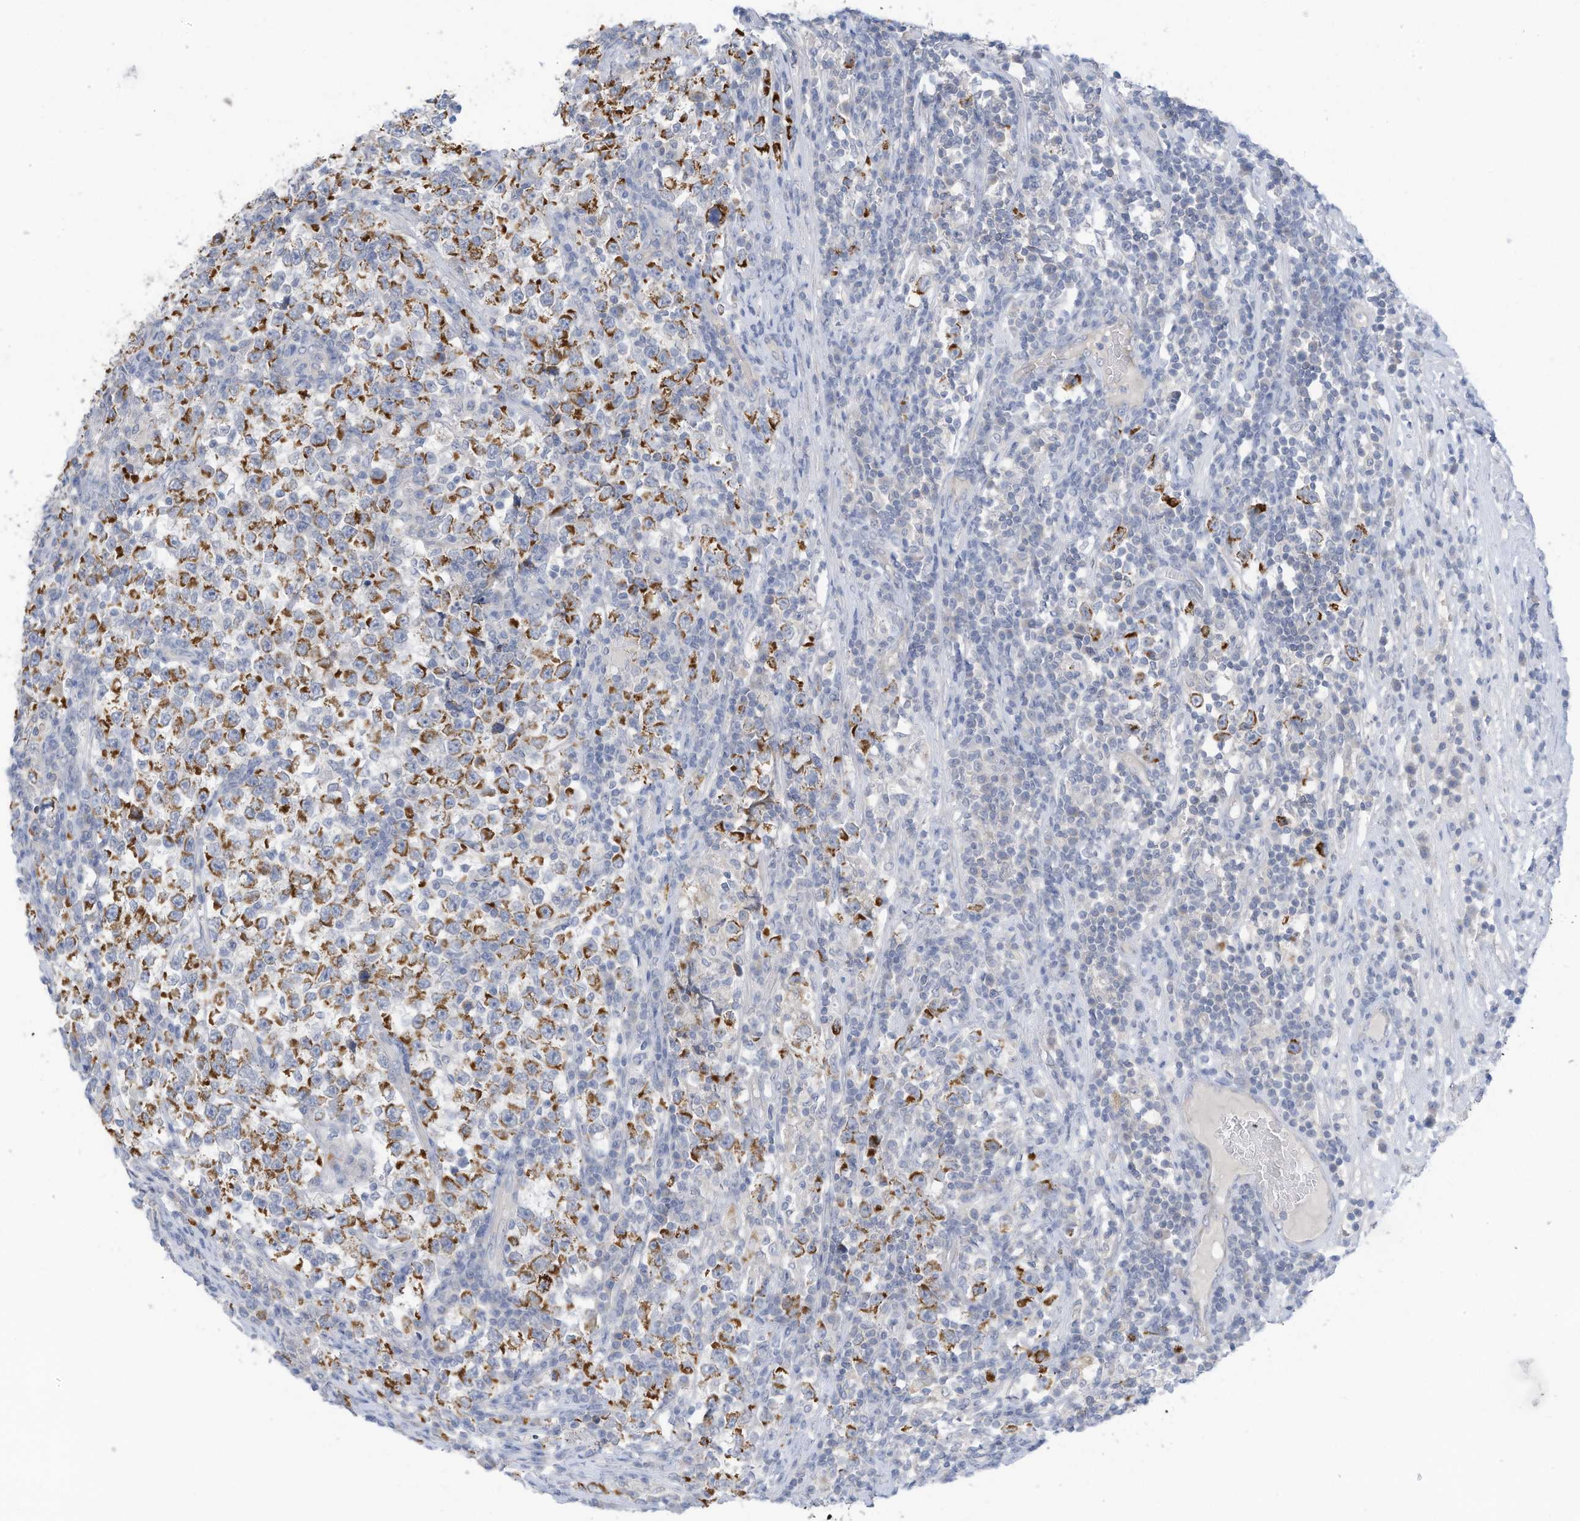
{"staining": {"intensity": "moderate", "quantity": ">75%", "location": "cytoplasmic/membranous"}, "tissue": "testis cancer", "cell_type": "Tumor cells", "image_type": "cancer", "snomed": [{"axis": "morphology", "description": "Normal tissue, NOS"}, {"axis": "morphology", "description": "Seminoma, NOS"}, {"axis": "topography", "description": "Testis"}], "caption": "This histopathology image exhibits testis seminoma stained with immunohistochemistry (IHC) to label a protein in brown. The cytoplasmic/membranous of tumor cells show moderate positivity for the protein. Nuclei are counter-stained blue.", "gene": "SCGB1D2", "patient": {"sex": "male", "age": 43}}